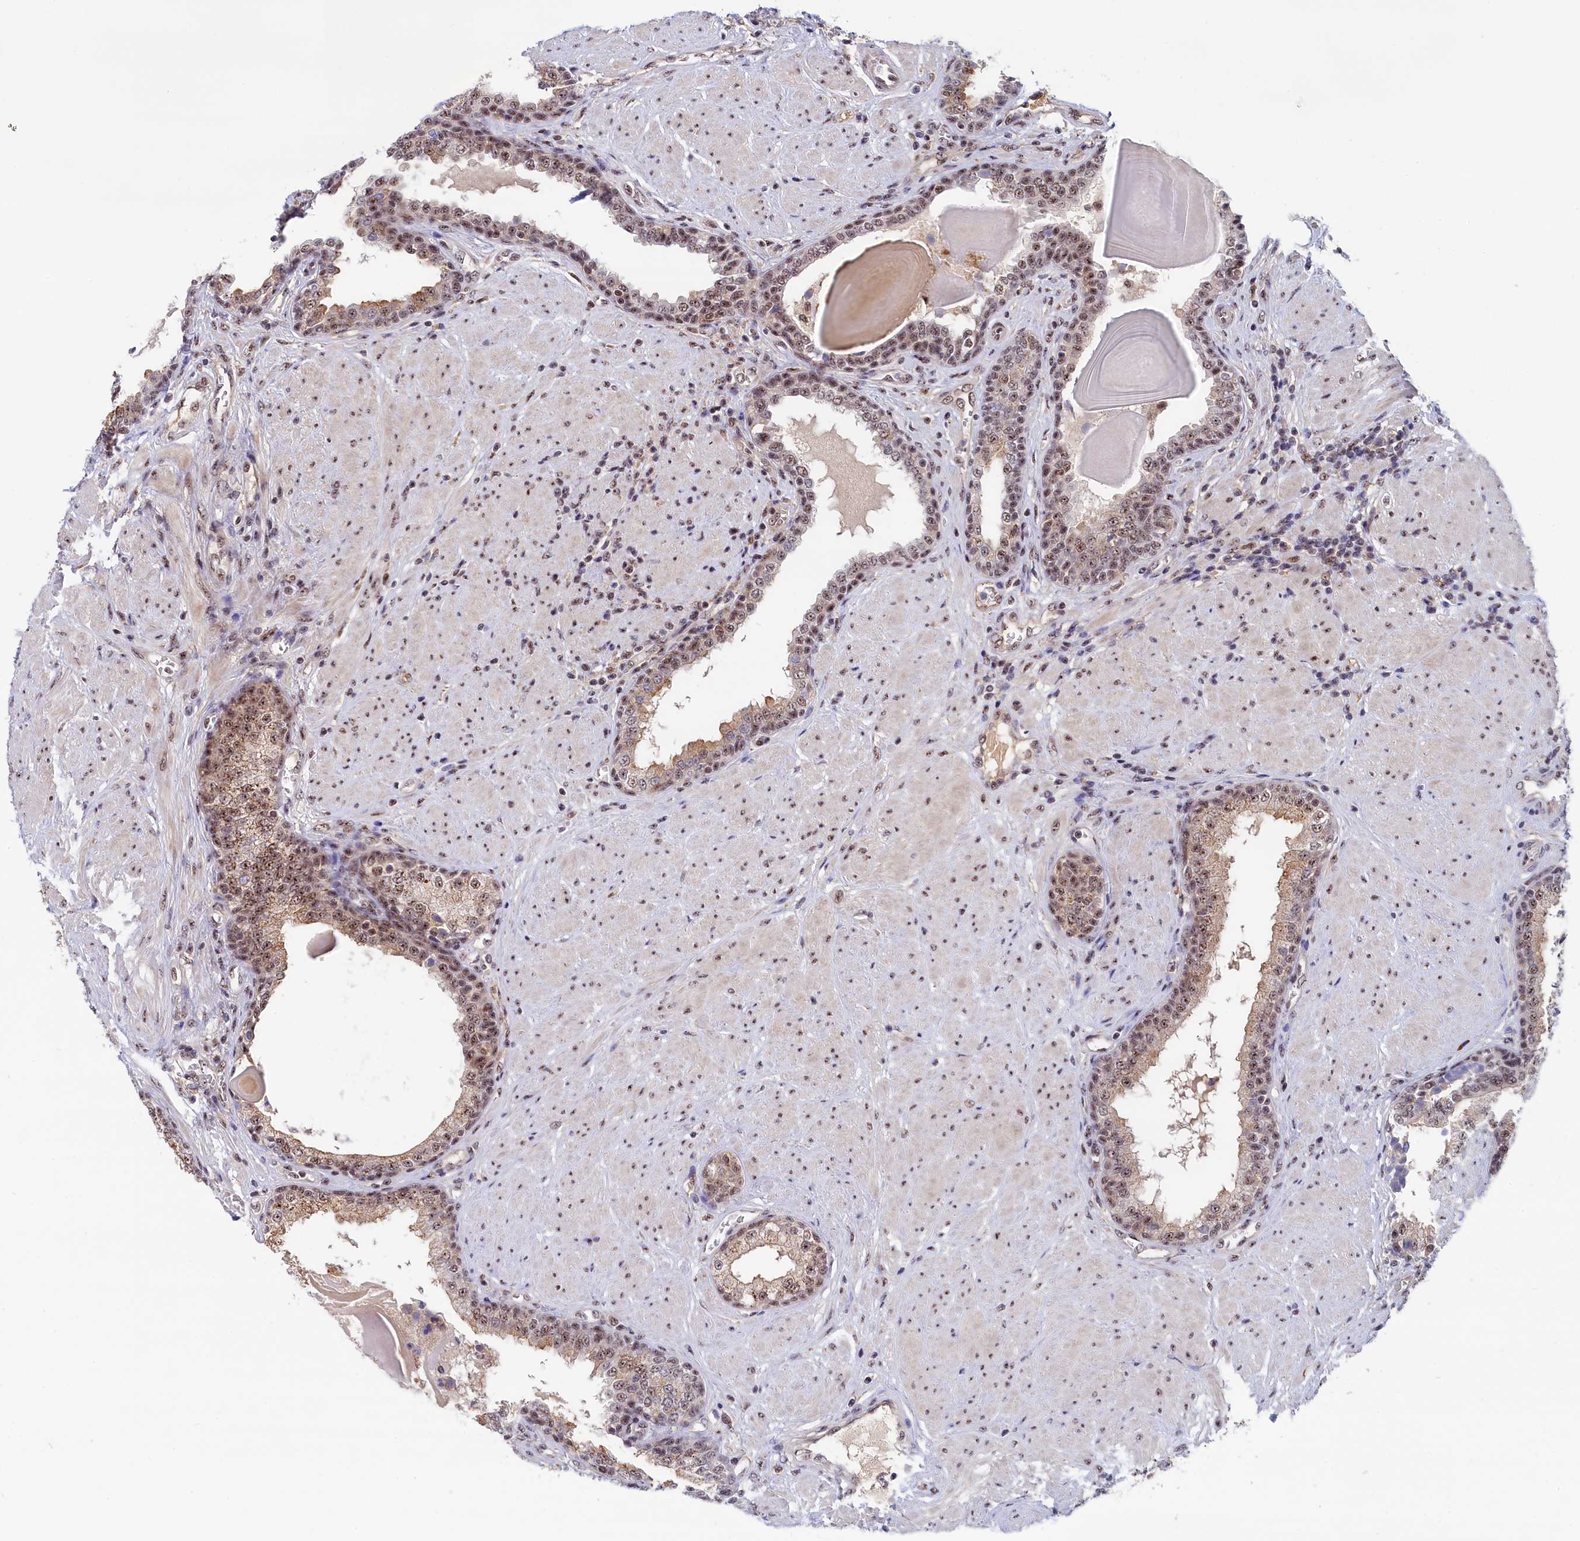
{"staining": {"intensity": "moderate", "quantity": ">75%", "location": "cytoplasmic/membranous,nuclear"}, "tissue": "prostate", "cell_type": "Glandular cells", "image_type": "normal", "snomed": [{"axis": "morphology", "description": "Normal tissue, NOS"}, {"axis": "topography", "description": "Prostate"}], "caption": "Protein staining by IHC exhibits moderate cytoplasmic/membranous,nuclear positivity in approximately >75% of glandular cells in benign prostate. The staining is performed using DAB (3,3'-diaminobenzidine) brown chromogen to label protein expression. The nuclei are counter-stained blue using hematoxylin.", "gene": "TAB1", "patient": {"sex": "male", "age": 51}}